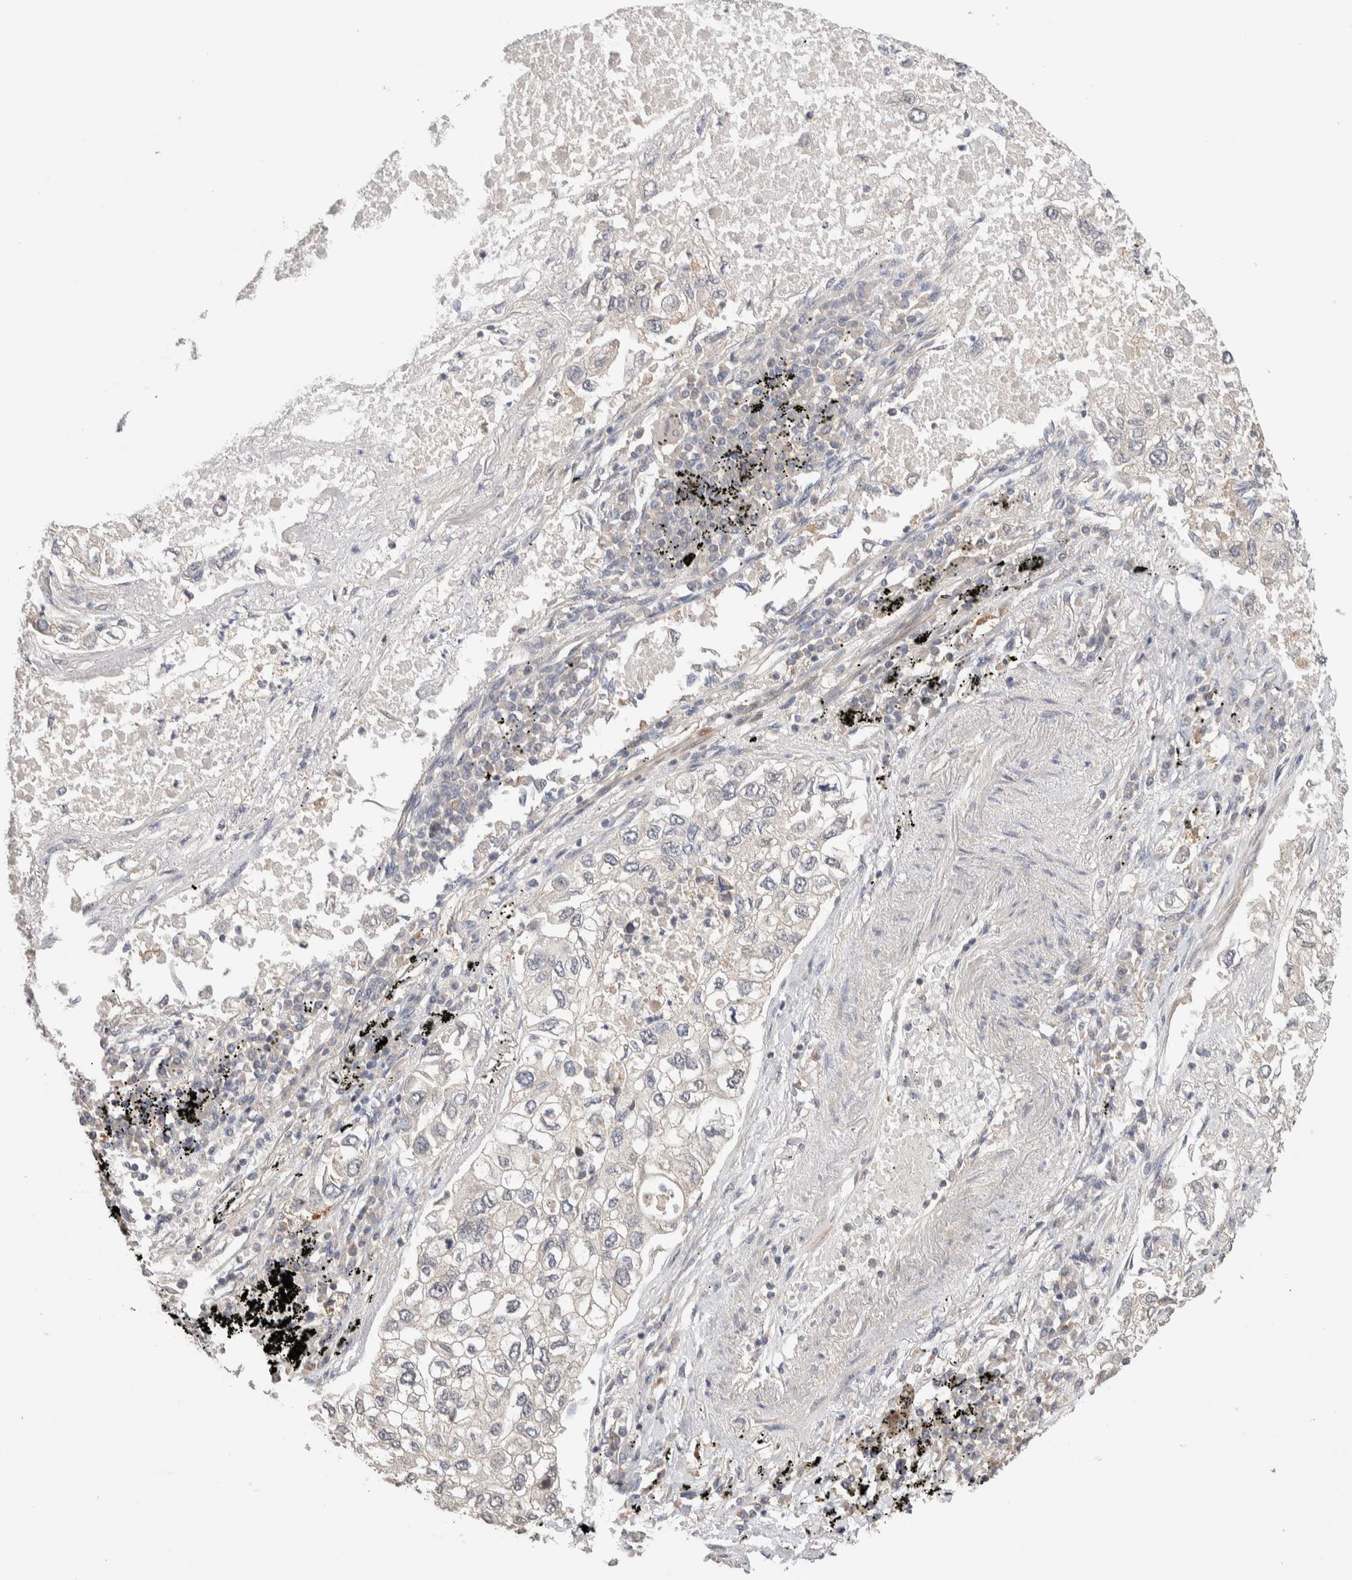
{"staining": {"intensity": "negative", "quantity": "none", "location": "none"}, "tissue": "lung cancer", "cell_type": "Tumor cells", "image_type": "cancer", "snomed": [{"axis": "morphology", "description": "Inflammation, NOS"}, {"axis": "morphology", "description": "Adenocarcinoma, NOS"}, {"axis": "topography", "description": "Lung"}], "caption": "This is an immunohistochemistry image of human lung cancer (adenocarcinoma). There is no expression in tumor cells.", "gene": "PRDM15", "patient": {"sex": "male", "age": 63}}